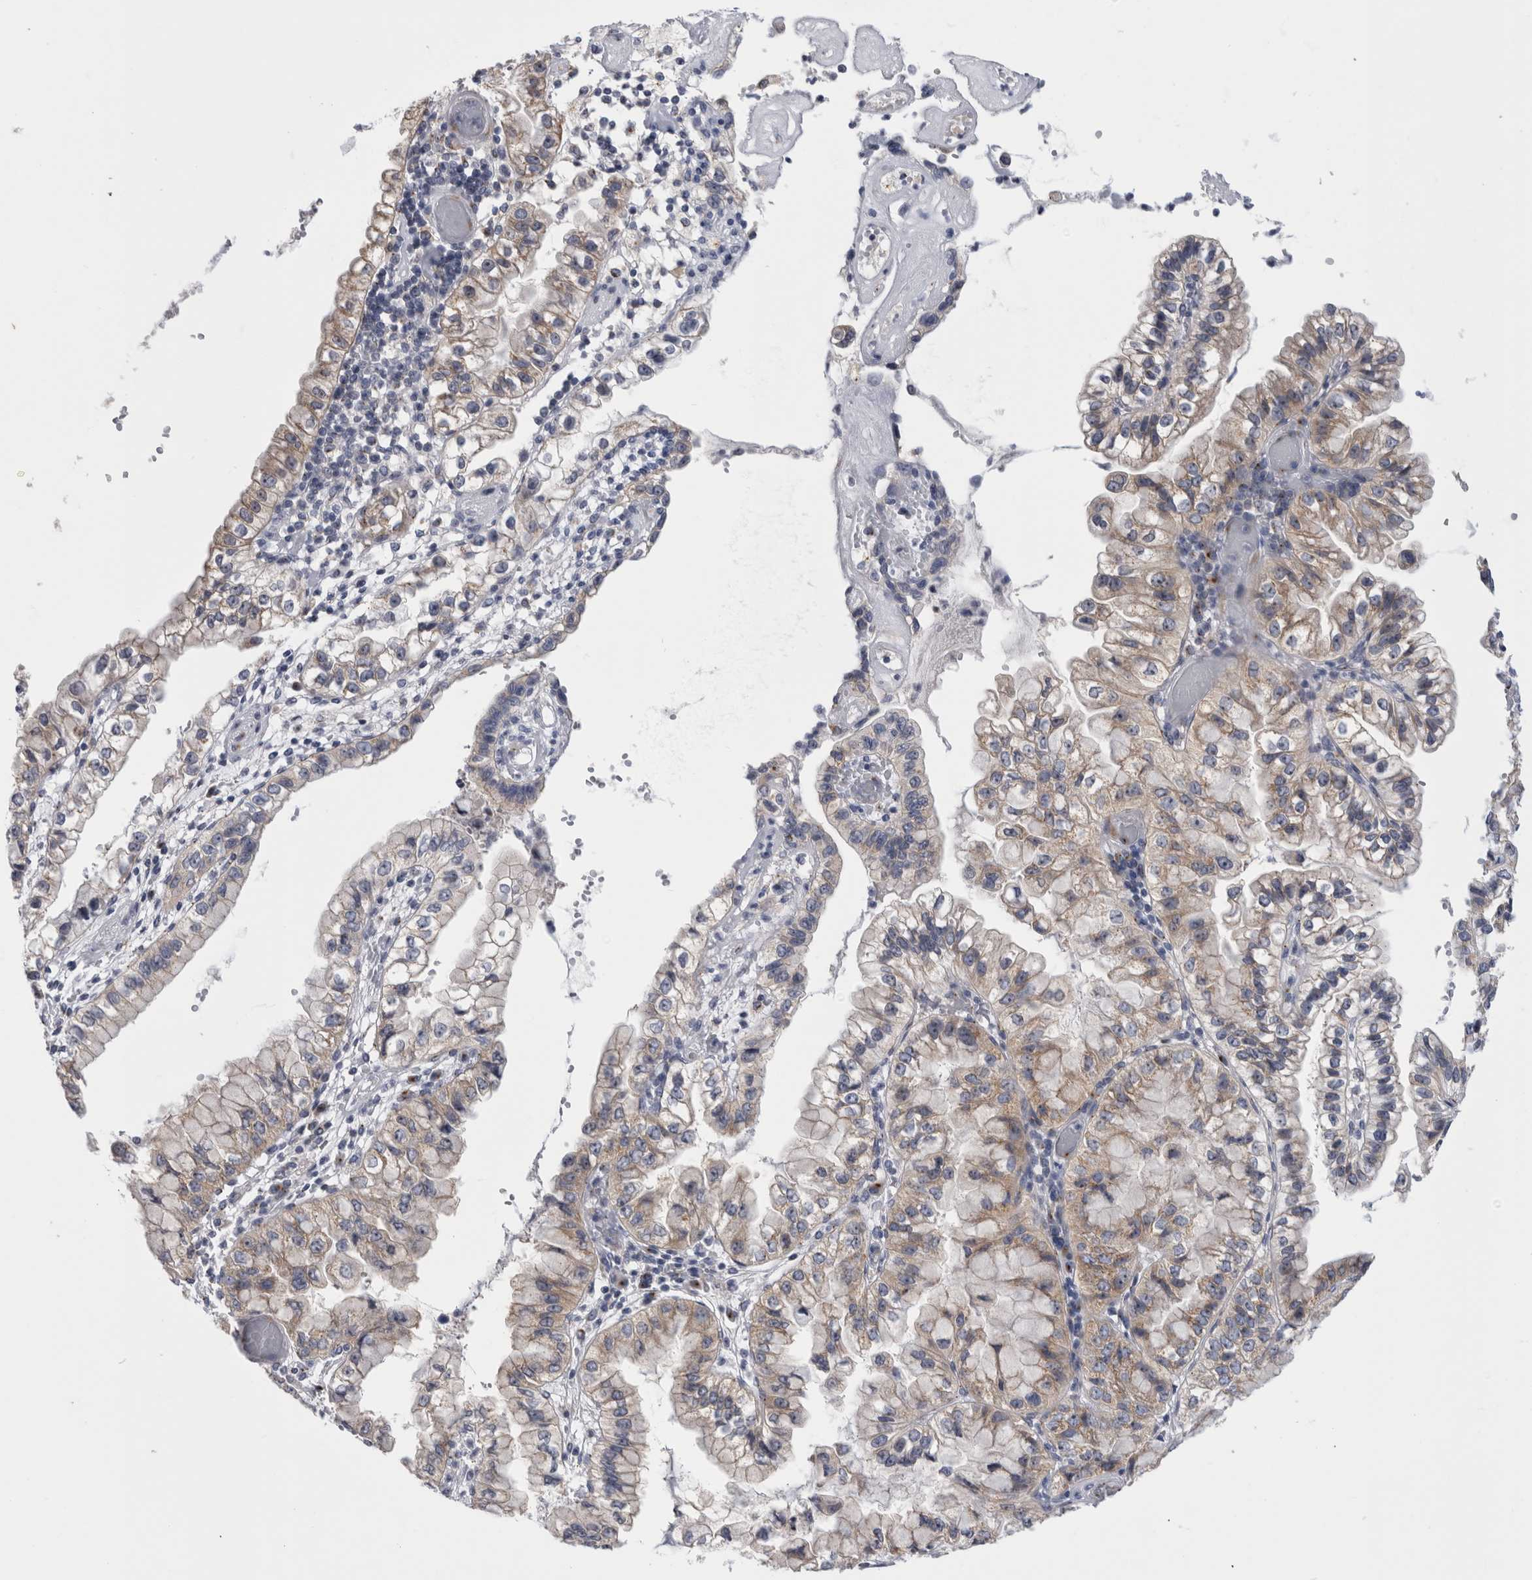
{"staining": {"intensity": "weak", "quantity": ">75%", "location": "cytoplasmic/membranous"}, "tissue": "liver cancer", "cell_type": "Tumor cells", "image_type": "cancer", "snomed": [{"axis": "morphology", "description": "Cholangiocarcinoma"}, {"axis": "topography", "description": "Liver"}], "caption": "IHC of human cholangiocarcinoma (liver) demonstrates low levels of weak cytoplasmic/membranous expression in approximately >75% of tumor cells.", "gene": "AKAP9", "patient": {"sex": "female", "age": 79}}